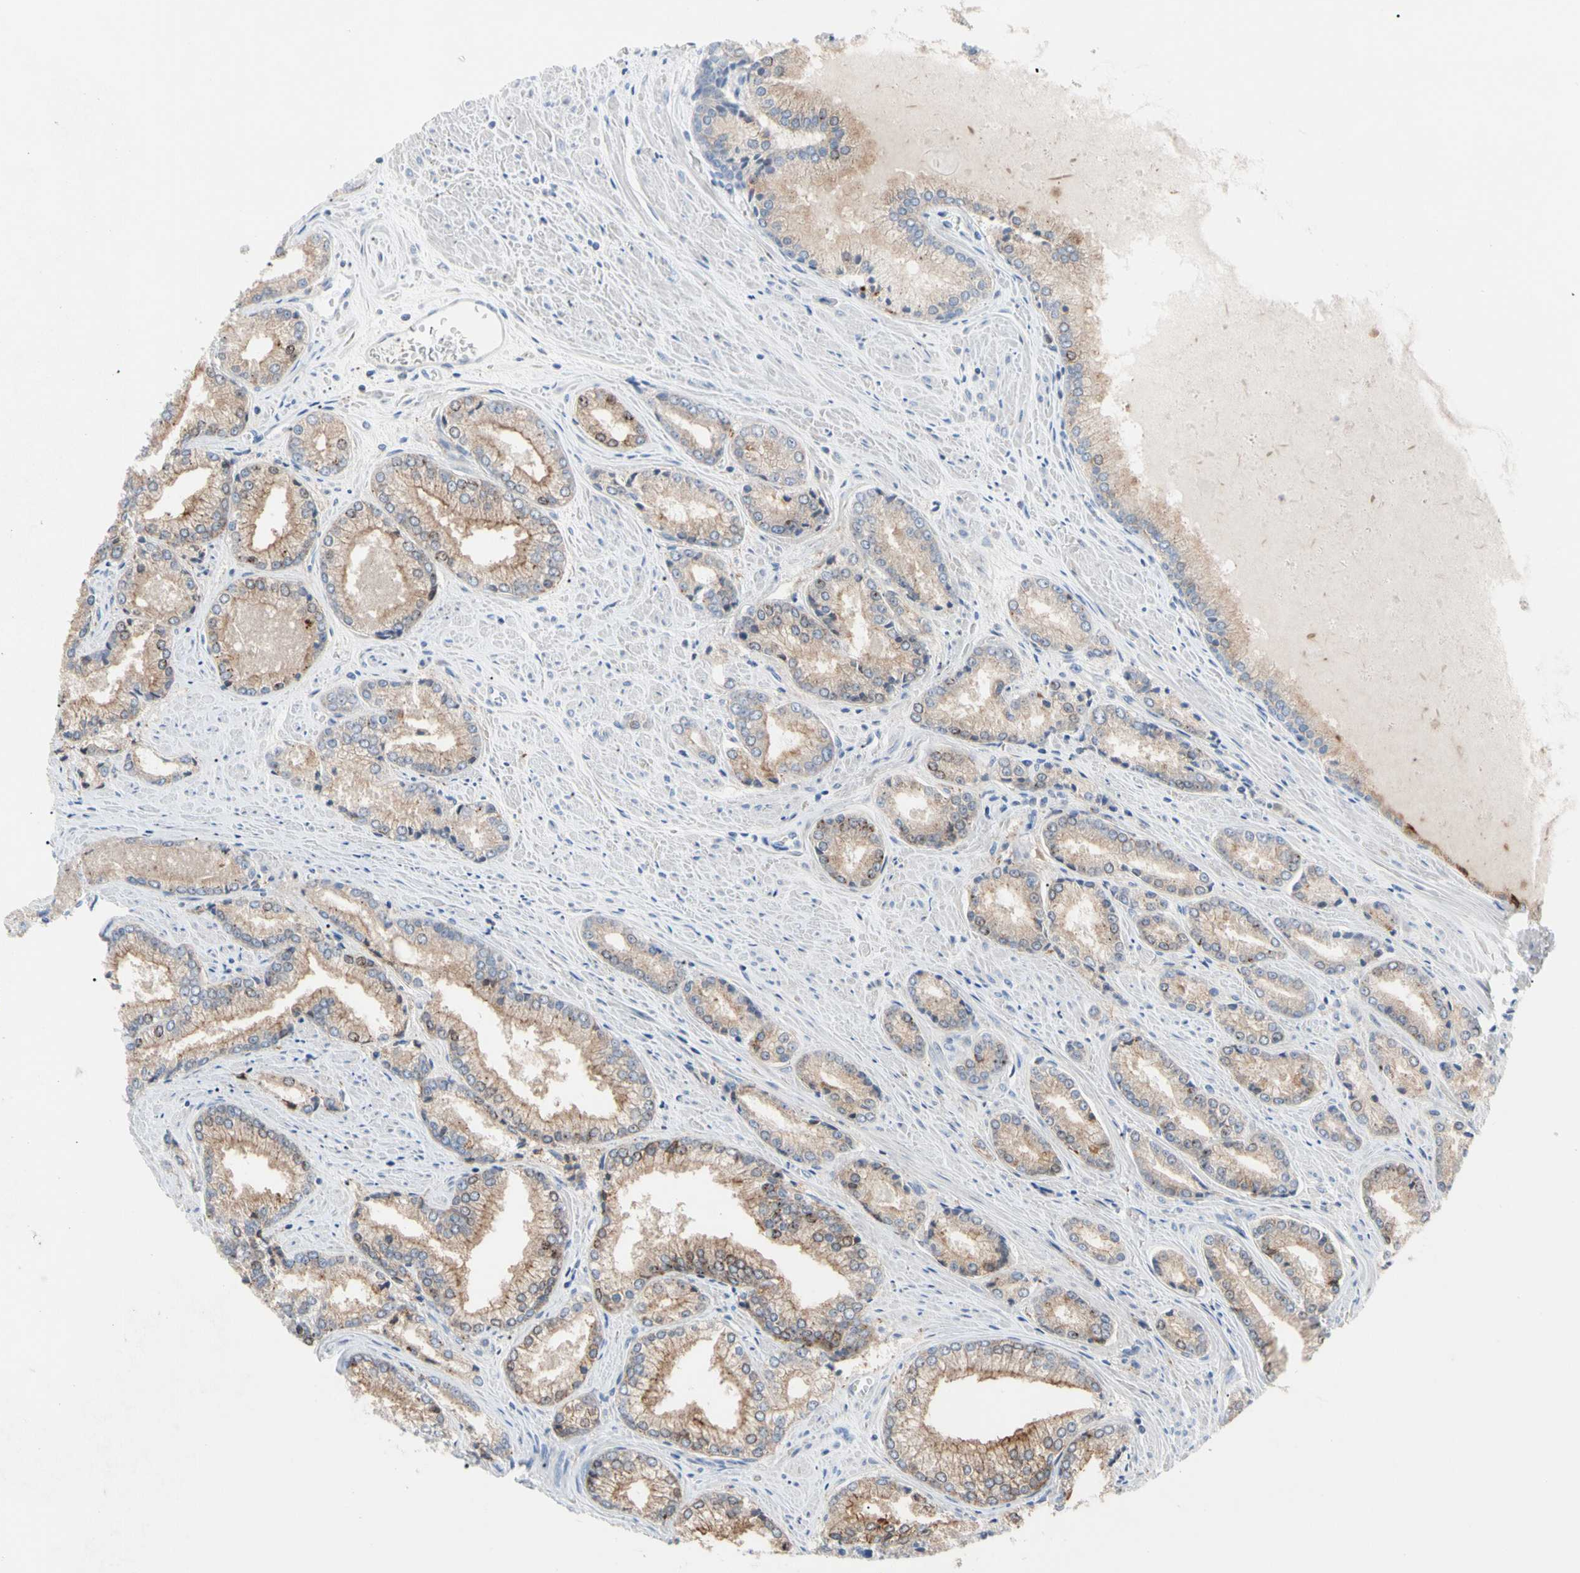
{"staining": {"intensity": "weak", "quantity": ">75%", "location": "cytoplasmic/membranous"}, "tissue": "prostate cancer", "cell_type": "Tumor cells", "image_type": "cancer", "snomed": [{"axis": "morphology", "description": "Adenocarcinoma, Low grade"}, {"axis": "topography", "description": "Prostate"}], "caption": "Immunohistochemistry (IHC) histopathology image of prostate cancer (low-grade adenocarcinoma) stained for a protein (brown), which exhibits low levels of weak cytoplasmic/membranous positivity in approximately >75% of tumor cells.", "gene": "MCL1", "patient": {"sex": "male", "age": 64}}